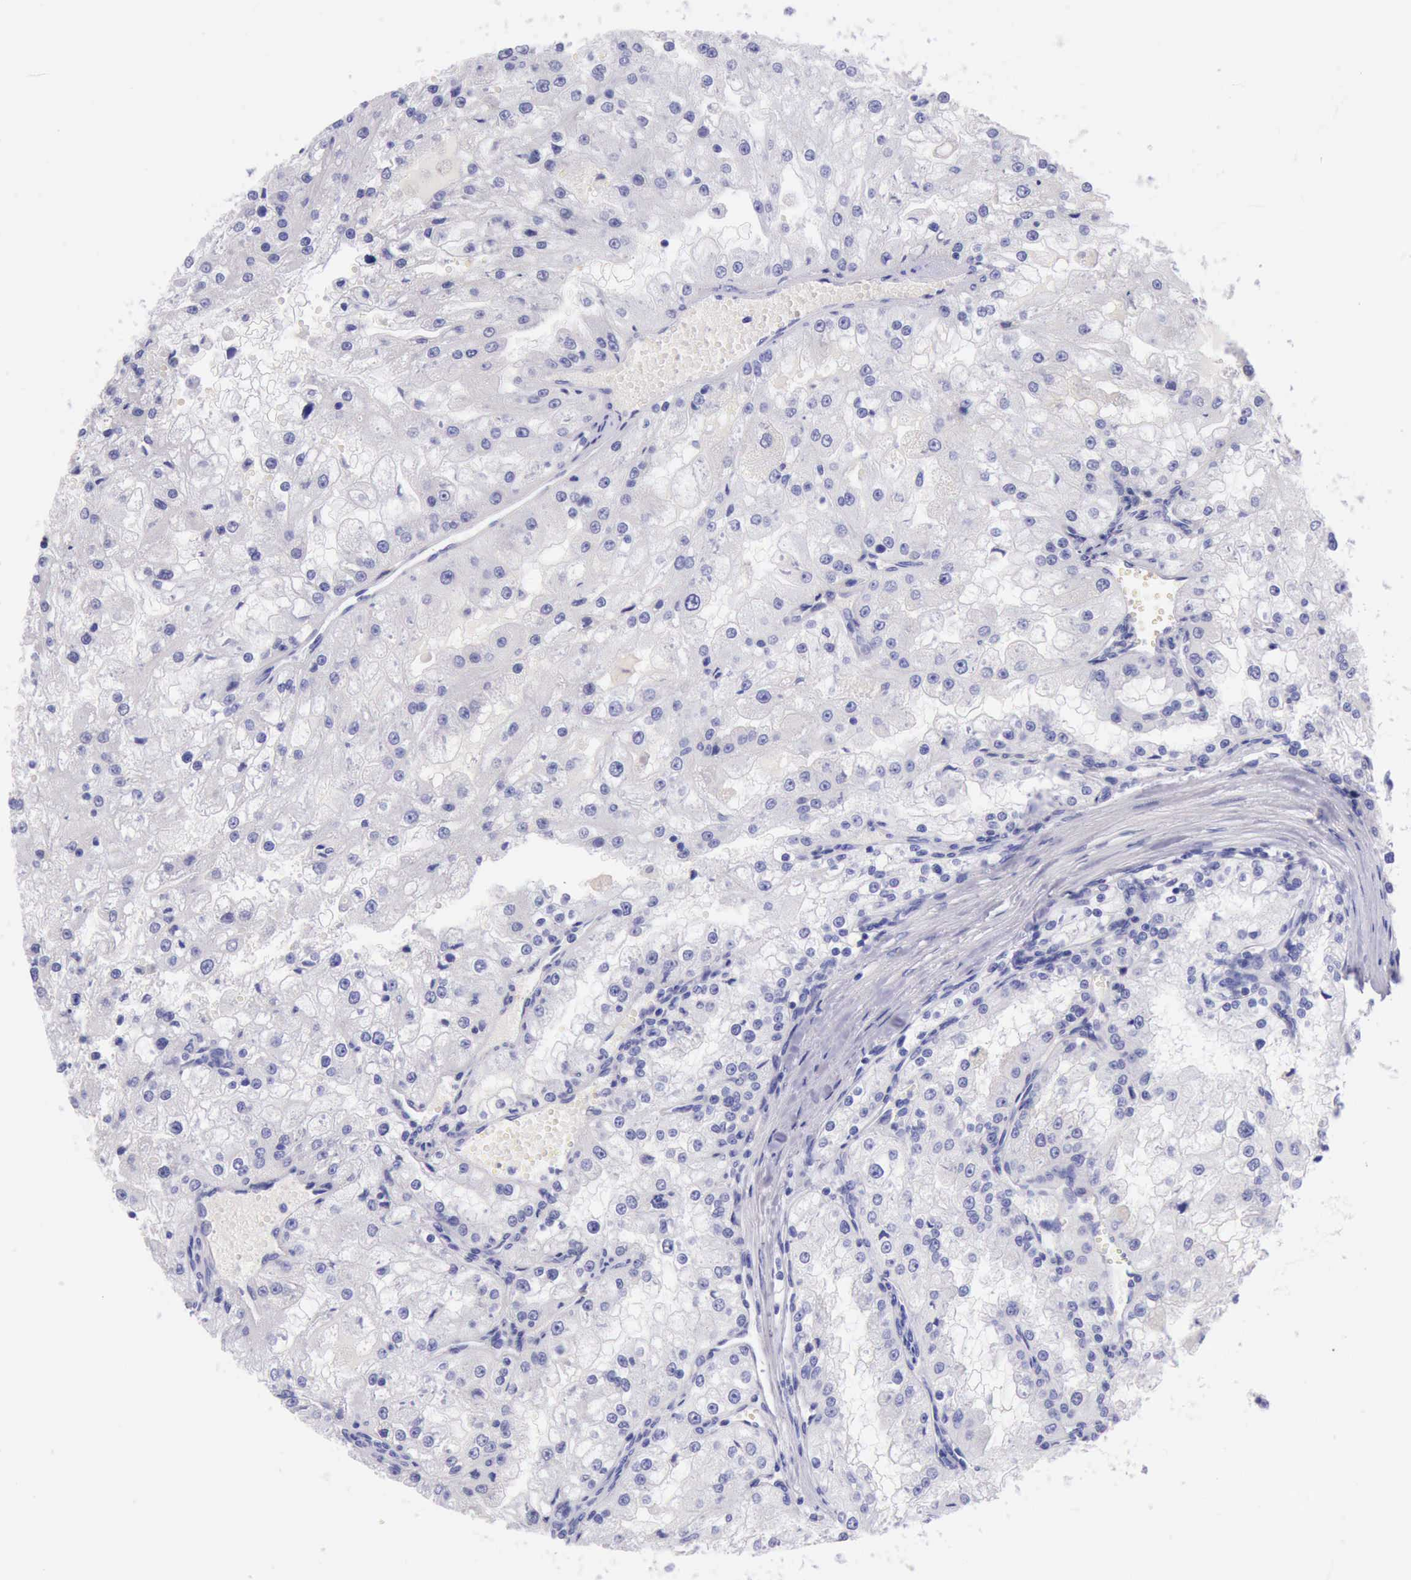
{"staining": {"intensity": "negative", "quantity": "none", "location": "none"}, "tissue": "renal cancer", "cell_type": "Tumor cells", "image_type": "cancer", "snomed": [{"axis": "morphology", "description": "Adenocarcinoma, NOS"}, {"axis": "topography", "description": "Kidney"}], "caption": "DAB immunohistochemical staining of human adenocarcinoma (renal) shows no significant staining in tumor cells.", "gene": "KRT8", "patient": {"sex": "female", "age": 74}}